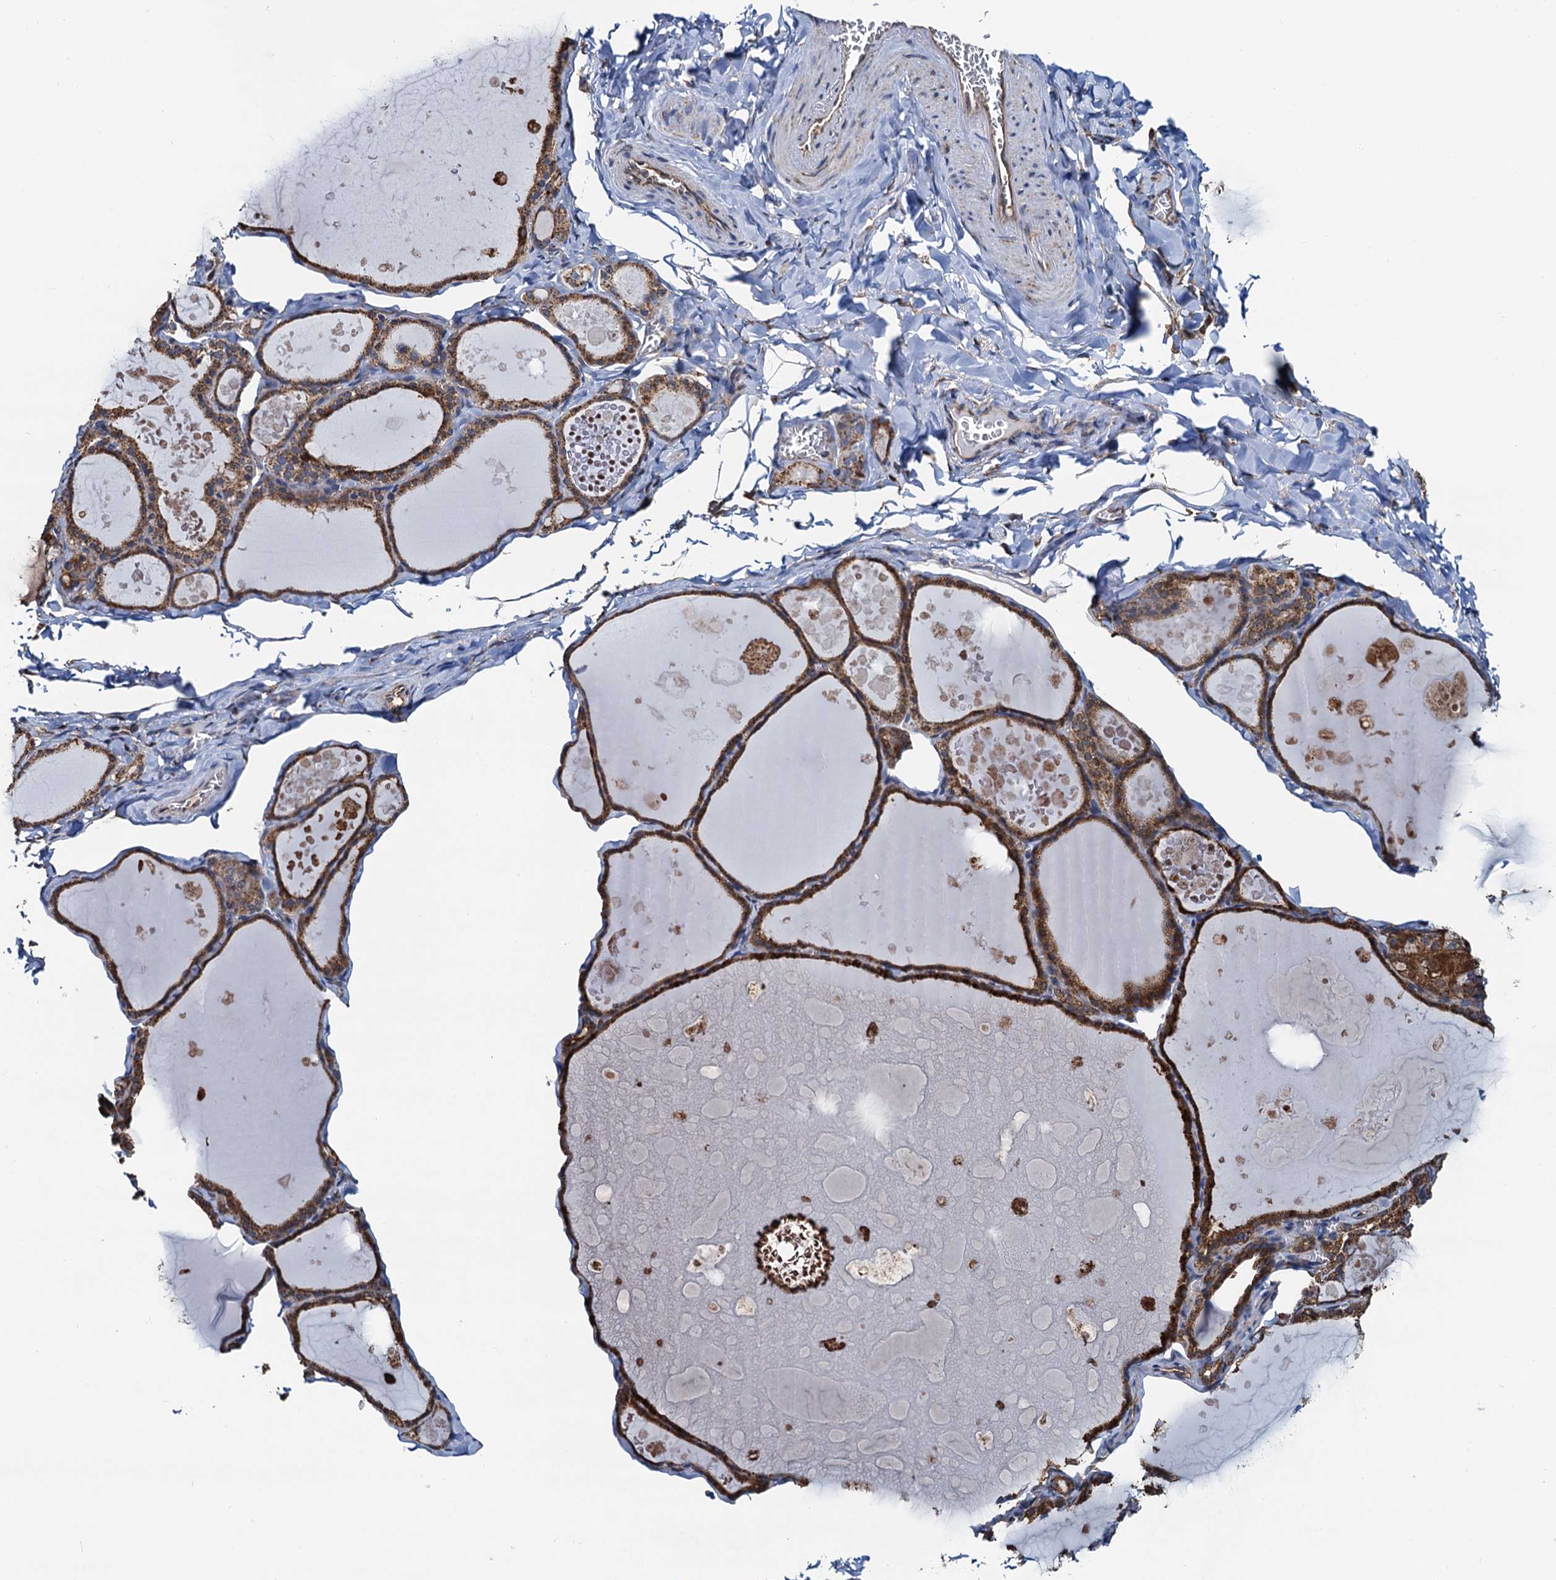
{"staining": {"intensity": "strong", "quantity": ">75%", "location": "cytoplasmic/membranous"}, "tissue": "thyroid gland", "cell_type": "Glandular cells", "image_type": "normal", "snomed": [{"axis": "morphology", "description": "Normal tissue, NOS"}, {"axis": "topography", "description": "Thyroid gland"}], "caption": "Immunohistochemistry (IHC) photomicrograph of normal human thyroid gland stained for a protein (brown), which shows high levels of strong cytoplasmic/membranous staining in approximately >75% of glandular cells.", "gene": "AAGAB", "patient": {"sex": "male", "age": 56}}